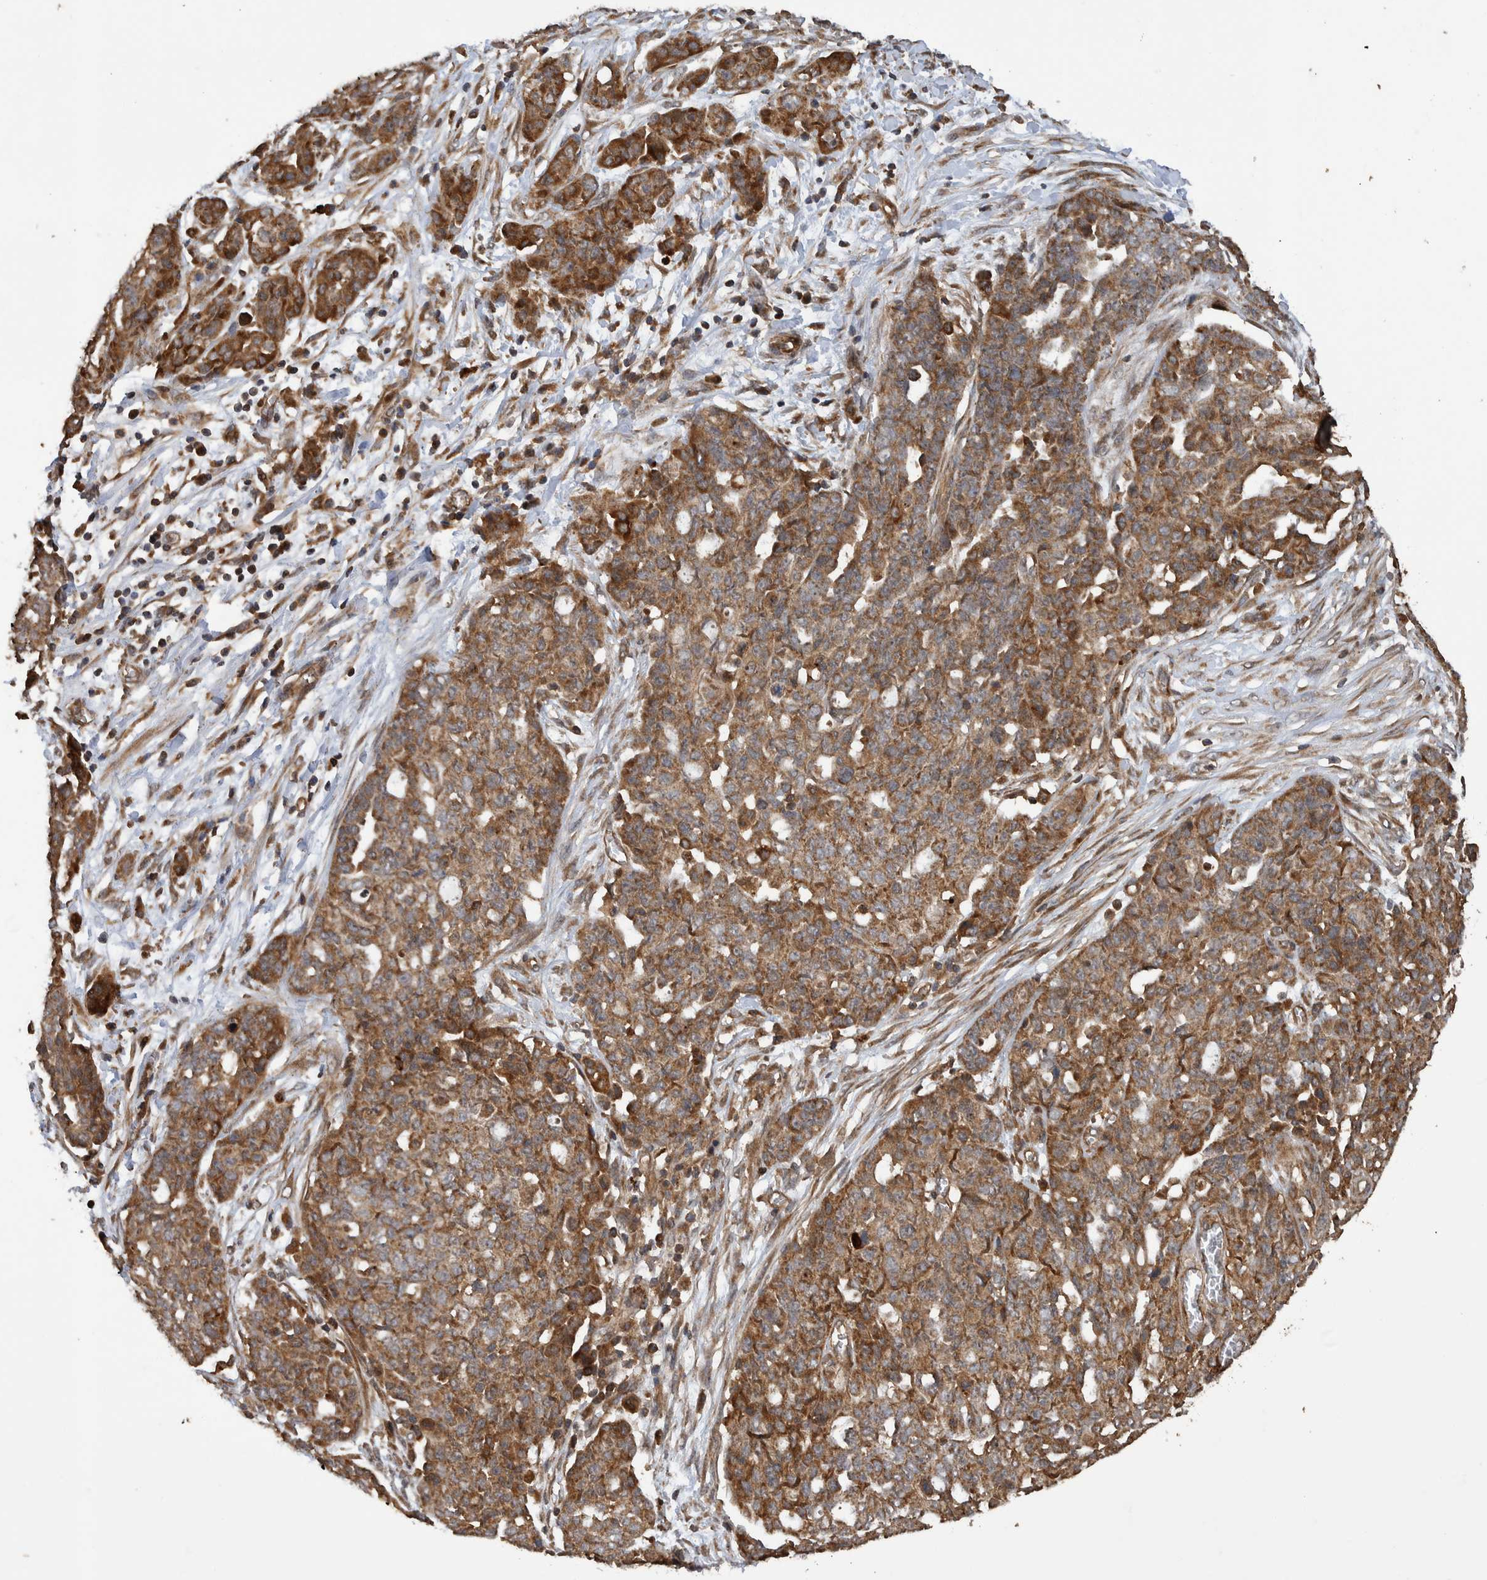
{"staining": {"intensity": "strong", "quantity": ">75%", "location": "cytoplasmic/membranous"}, "tissue": "ovarian cancer", "cell_type": "Tumor cells", "image_type": "cancer", "snomed": [{"axis": "morphology", "description": "Cystadenocarcinoma, serous, NOS"}, {"axis": "topography", "description": "Soft tissue"}, {"axis": "topography", "description": "Ovary"}], "caption": "This is an image of immunohistochemistry (IHC) staining of serous cystadenocarcinoma (ovarian), which shows strong expression in the cytoplasmic/membranous of tumor cells.", "gene": "TRIM16", "patient": {"sex": "female", "age": 57}}